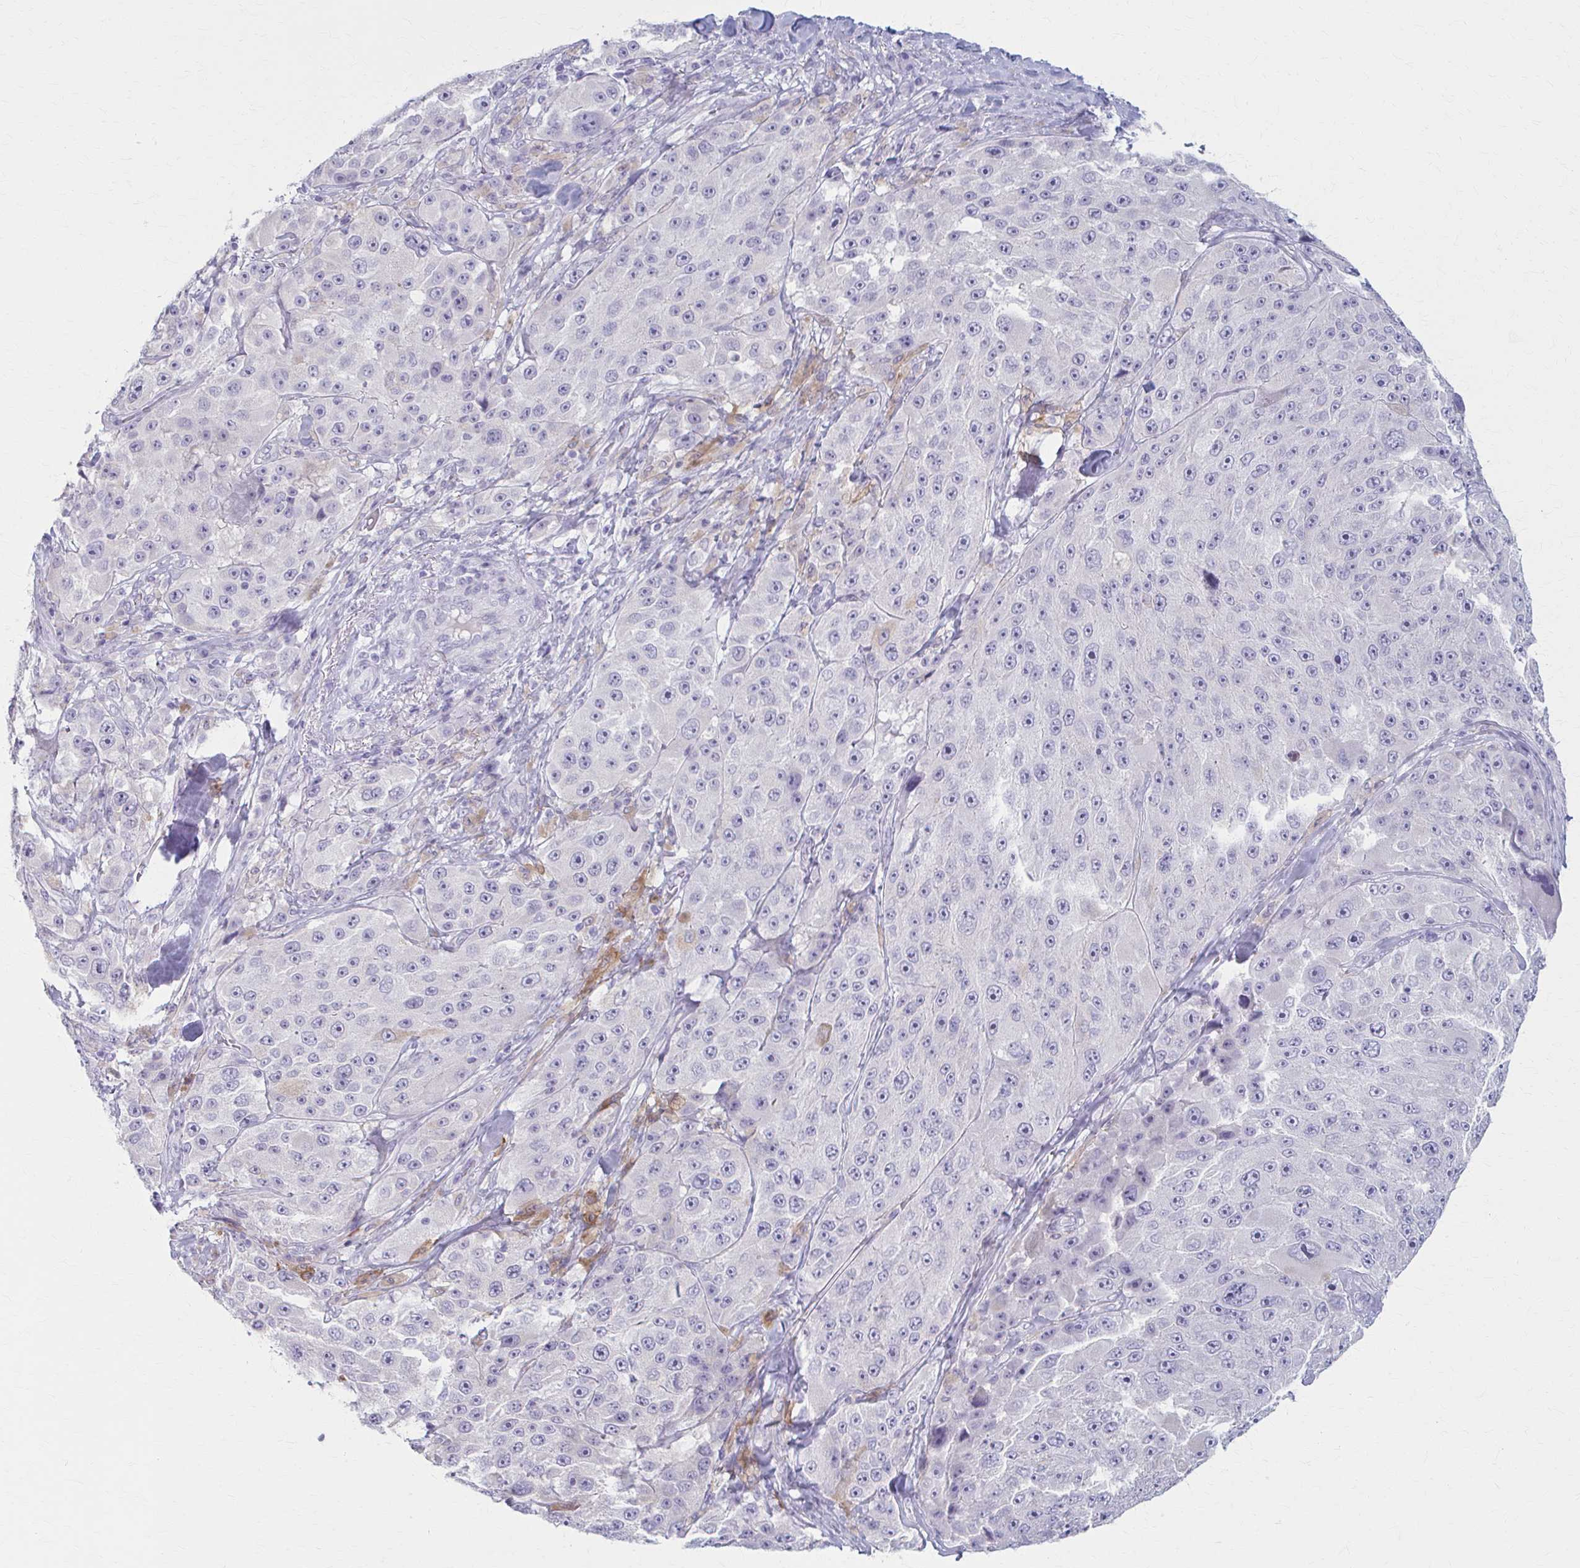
{"staining": {"intensity": "negative", "quantity": "none", "location": "none"}, "tissue": "melanoma", "cell_type": "Tumor cells", "image_type": "cancer", "snomed": [{"axis": "morphology", "description": "Malignant melanoma, Metastatic site"}, {"axis": "topography", "description": "Lymph node"}], "caption": "The photomicrograph exhibits no significant positivity in tumor cells of malignant melanoma (metastatic site).", "gene": "LDLRAP1", "patient": {"sex": "male", "age": 62}}